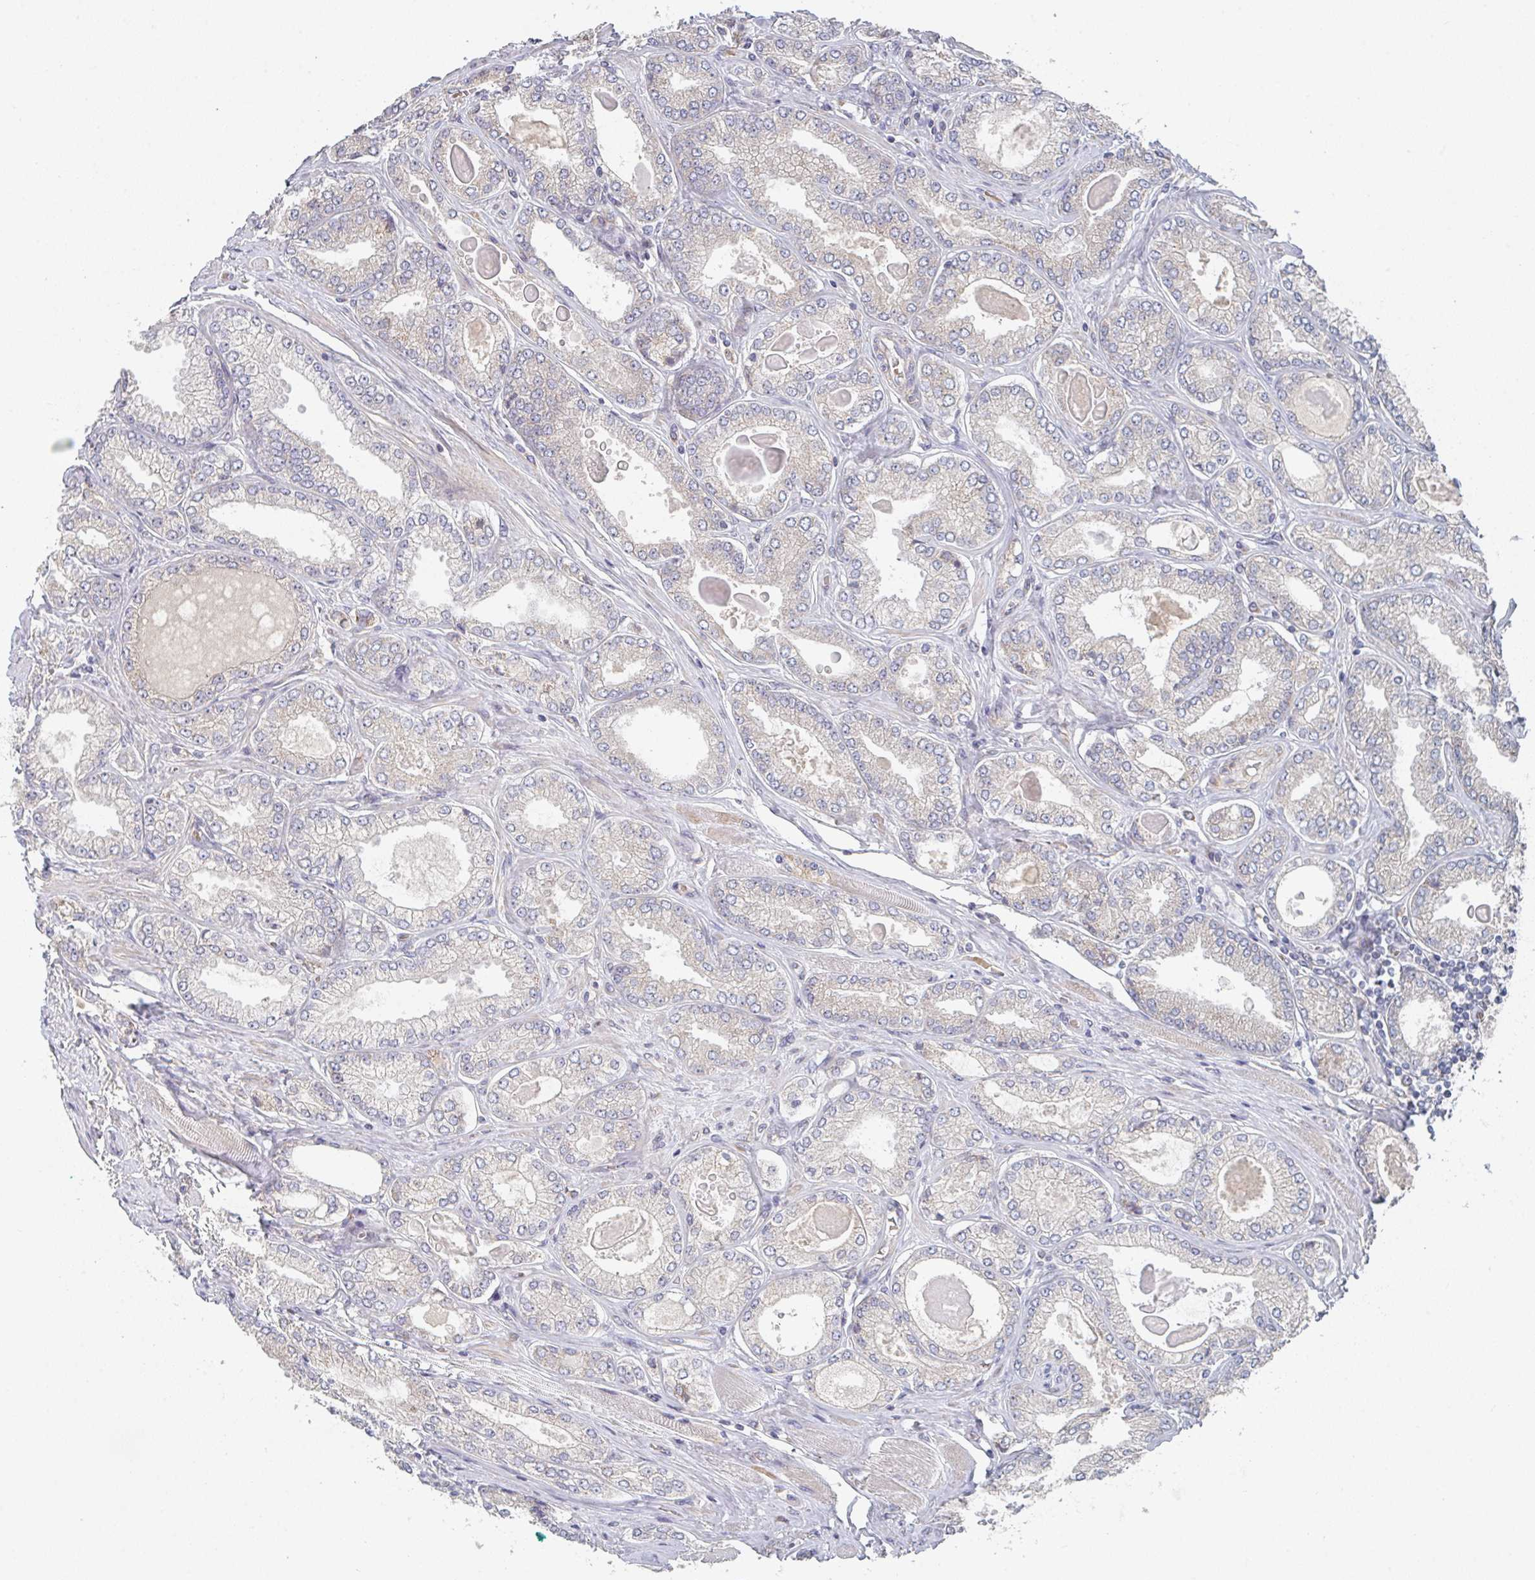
{"staining": {"intensity": "negative", "quantity": "none", "location": "none"}, "tissue": "prostate cancer", "cell_type": "Tumor cells", "image_type": "cancer", "snomed": [{"axis": "morphology", "description": "Adenocarcinoma, High grade"}, {"axis": "topography", "description": "Prostate"}], "caption": "Immunohistochemistry (IHC) histopathology image of neoplastic tissue: human prostate adenocarcinoma (high-grade) stained with DAB shows no significant protein staining in tumor cells.", "gene": "ELOVL1", "patient": {"sex": "male", "age": 68}}